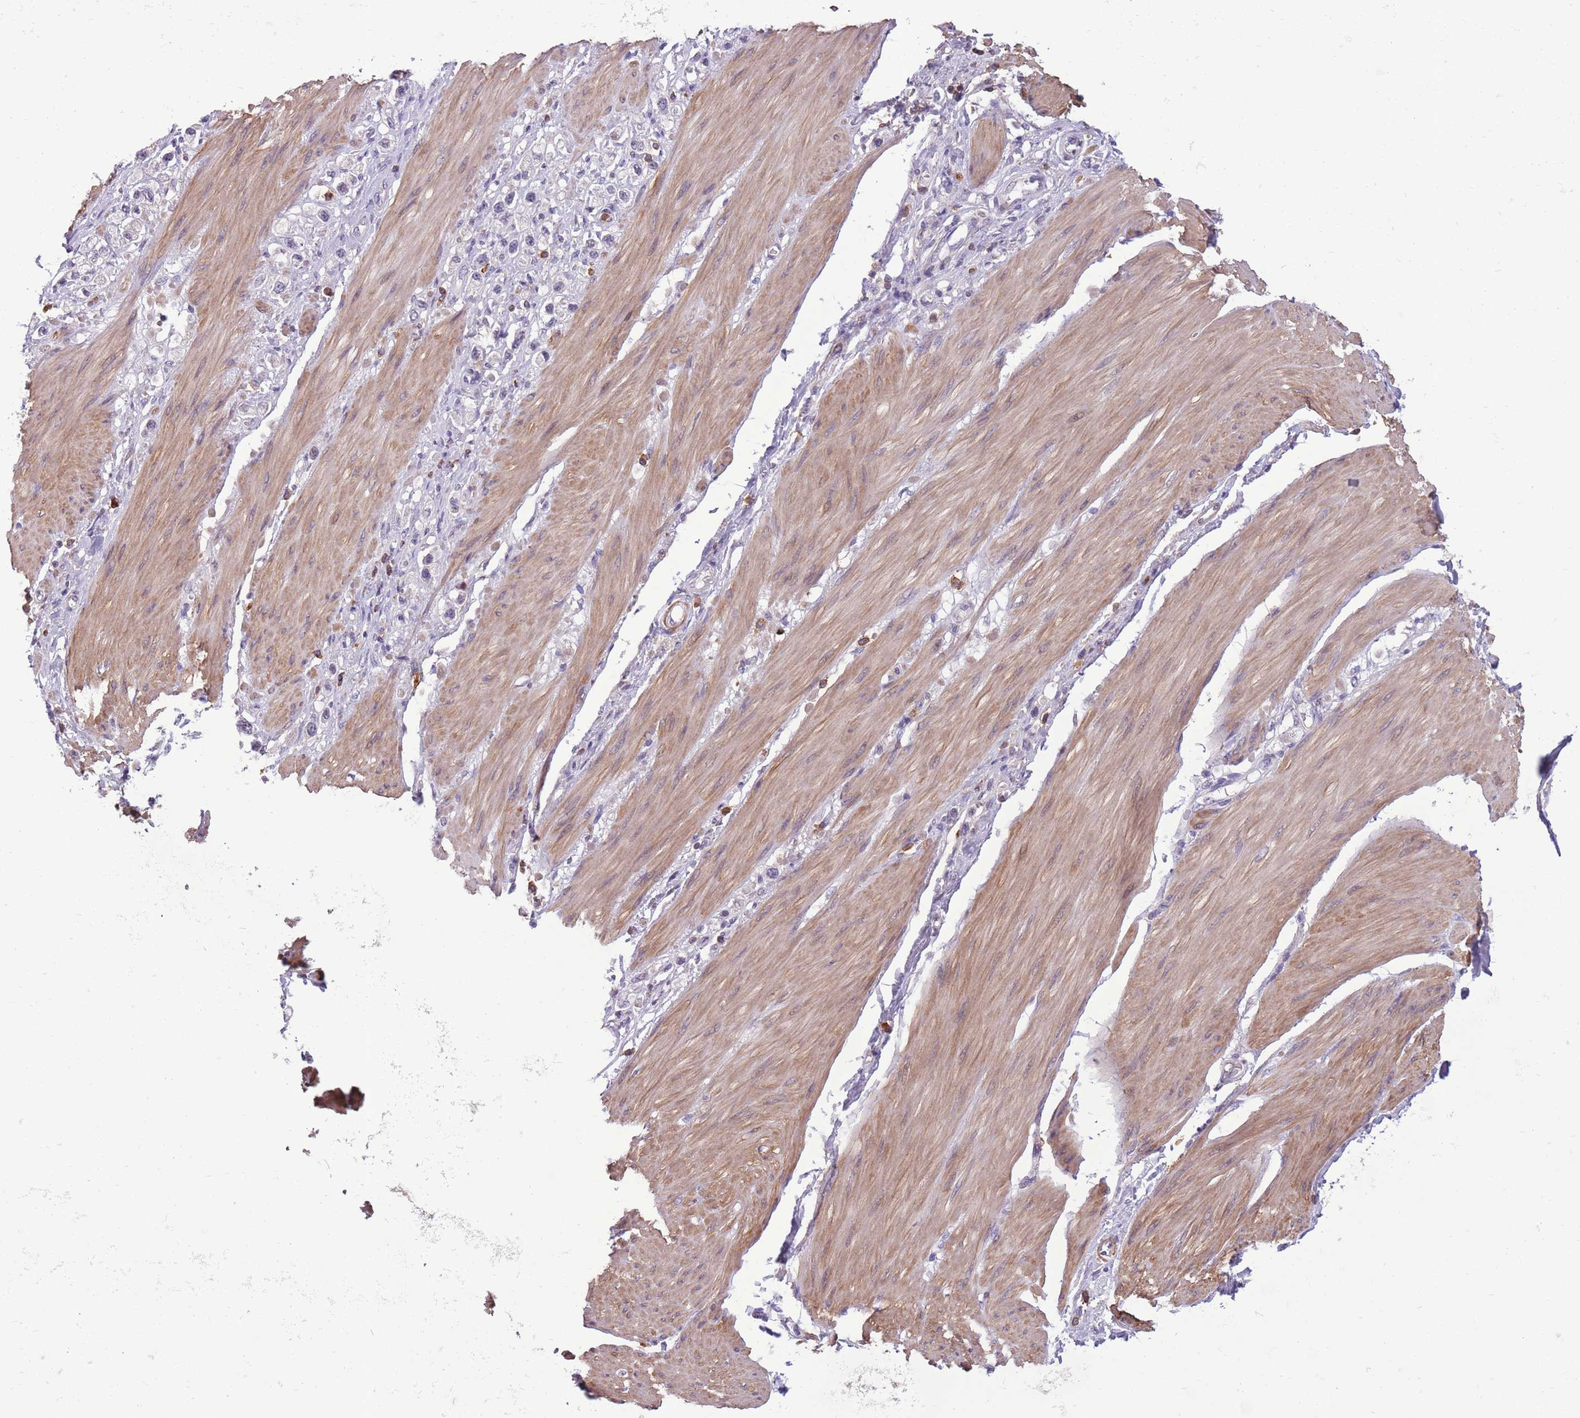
{"staining": {"intensity": "negative", "quantity": "none", "location": "none"}, "tissue": "stomach cancer", "cell_type": "Tumor cells", "image_type": "cancer", "snomed": [{"axis": "morphology", "description": "Adenocarcinoma, NOS"}, {"axis": "topography", "description": "Stomach"}], "caption": "Immunohistochemistry (IHC) photomicrograph of human adenocarcinoma (stomach) stained for a protein (brown), which demonstrates no positivity in tumor cells.", "gene": "JAML", "patient": {"sex": "female", "age": 65}}